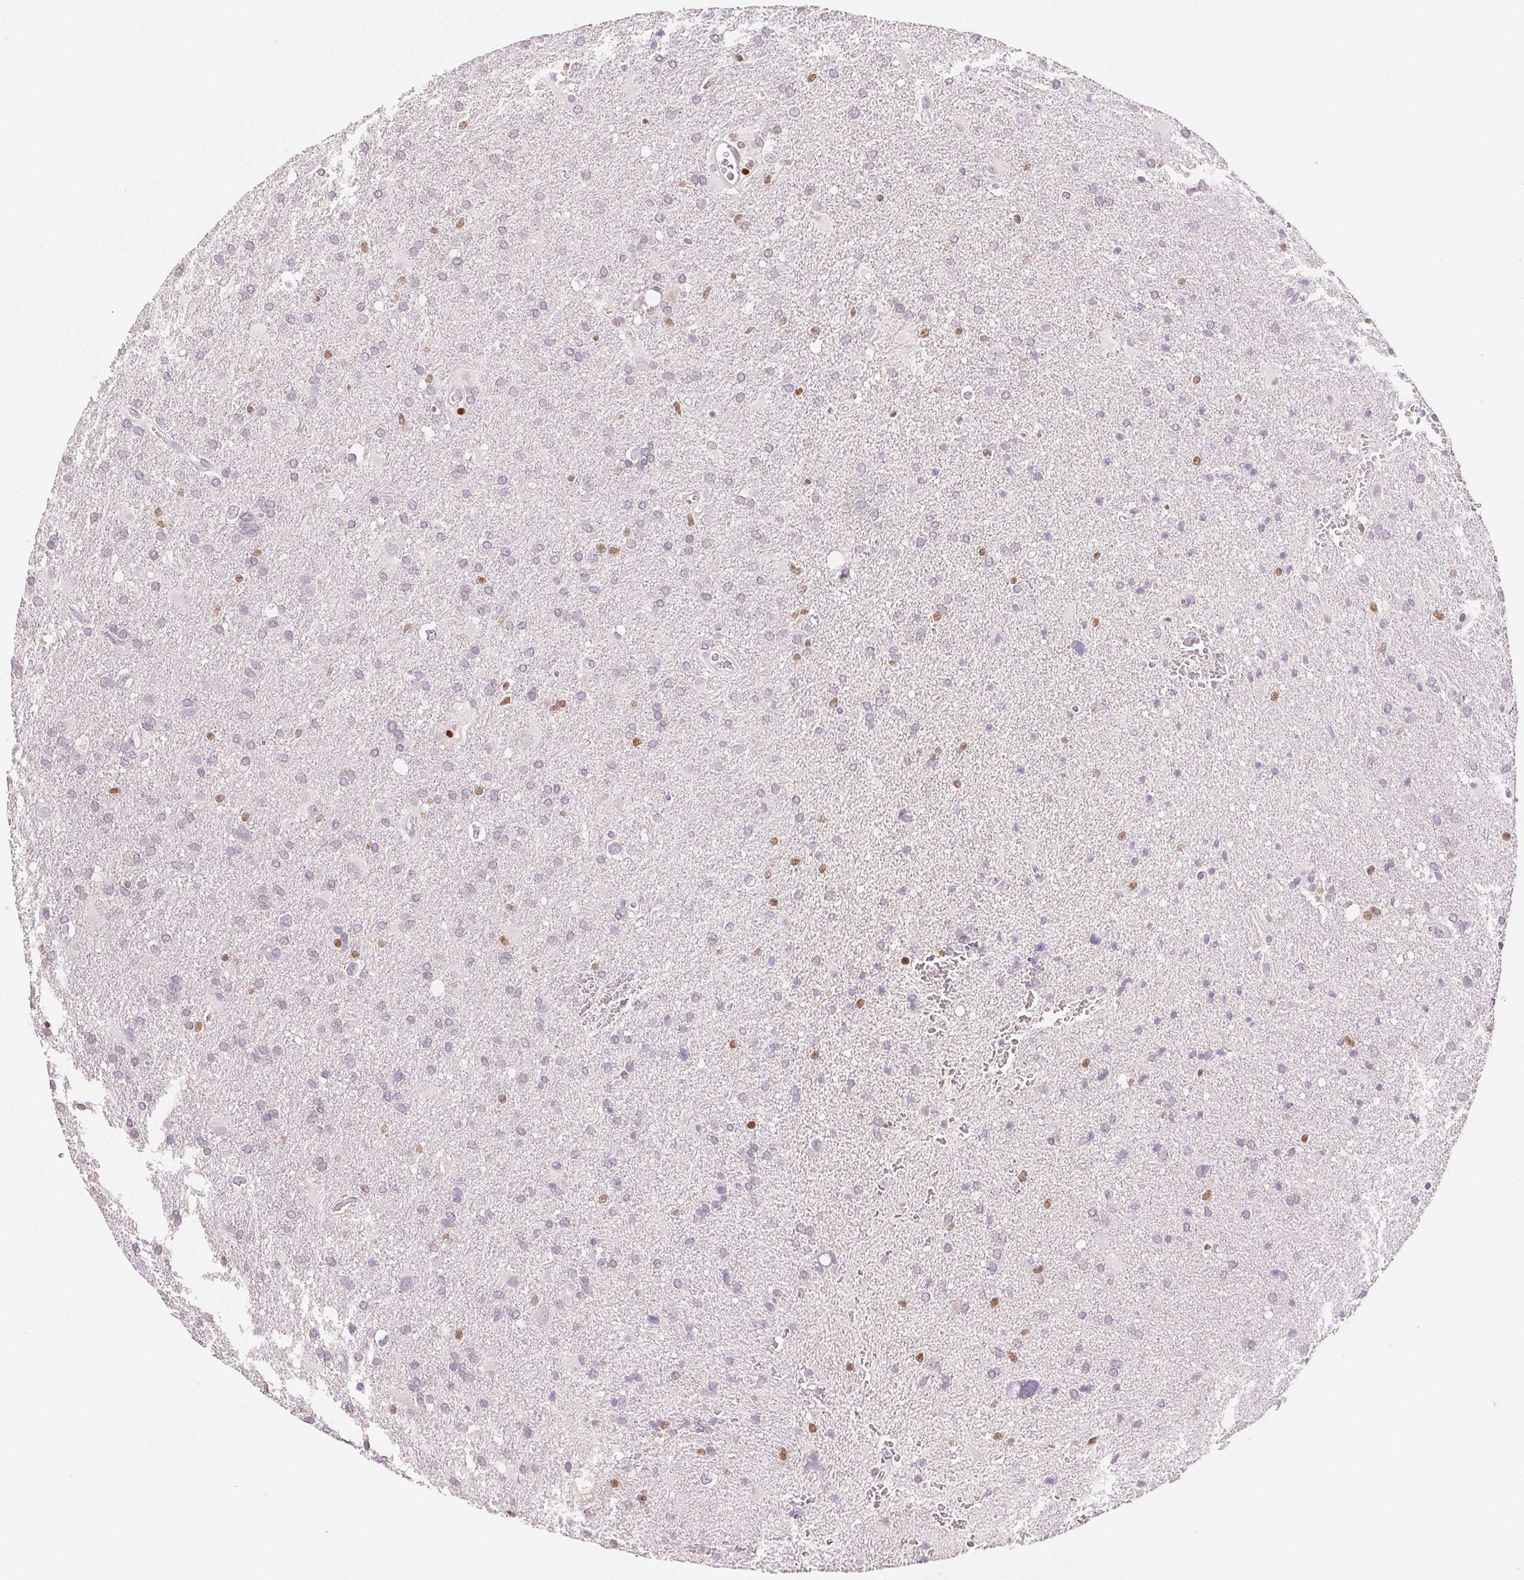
{"staining": {"intensity": "moderate", "quantity": "<25%", "location": "nuclear"}, "tissue": "glioma", "cell_type": "Tumor cells", "image_type": "cancer", "snomed": [{"axis": "morphology", "description": "Glioma, malignant, Low grade"}, {"axis": "topography", "description": "Brain"}], "caption": "Immunohistochemistry (IHC) of glioma shows low levels of moderate nuclear positivity in approximately <25% of tumor cells.", "gene": "RUNX2", "patient": {"sex": "male", "age": 66}}